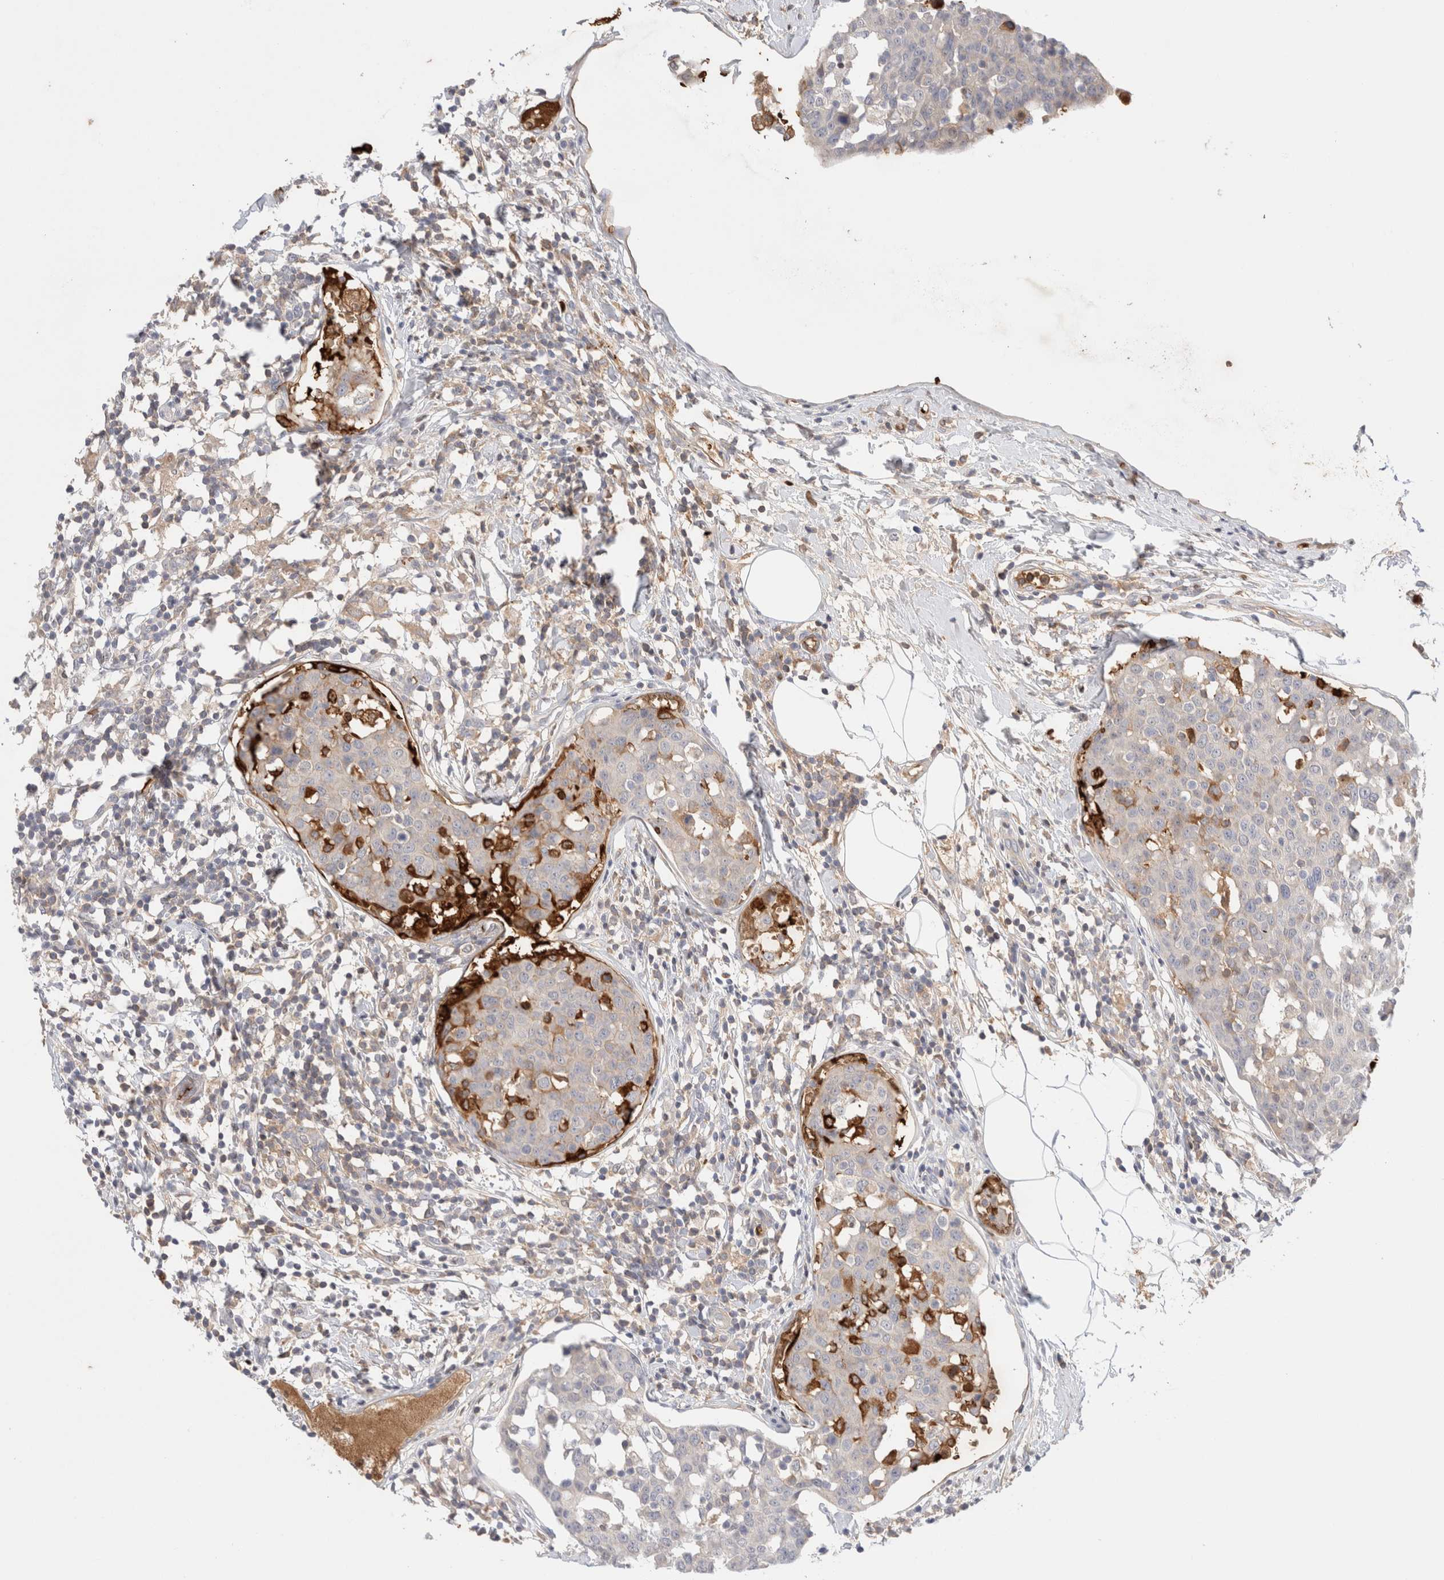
{"staining": {"intensity": "negative", "quantity": "none", "location": "none"}, "tissue": "breast cancer", "cell_type": "Tumor cells", "image_type": "cancer", "snomed": [{"axis": "morphology", "description": "Normal tissue, NOS"}, {"axis": "morphology", "description": "Duct carcinoma"}, {"axis": "topography", "description": "Breast"}], "caption": "High magnification brightfield microscopy of invasive ductal carcinoma (breast) stained with DAB (3,3'-diaminobenzidine) (brown) and counterstained with hematoxylin (blue): tumor cells show no significant staining.", "gene": "MST1", "patient": {"sex": "female", "age": 37}}